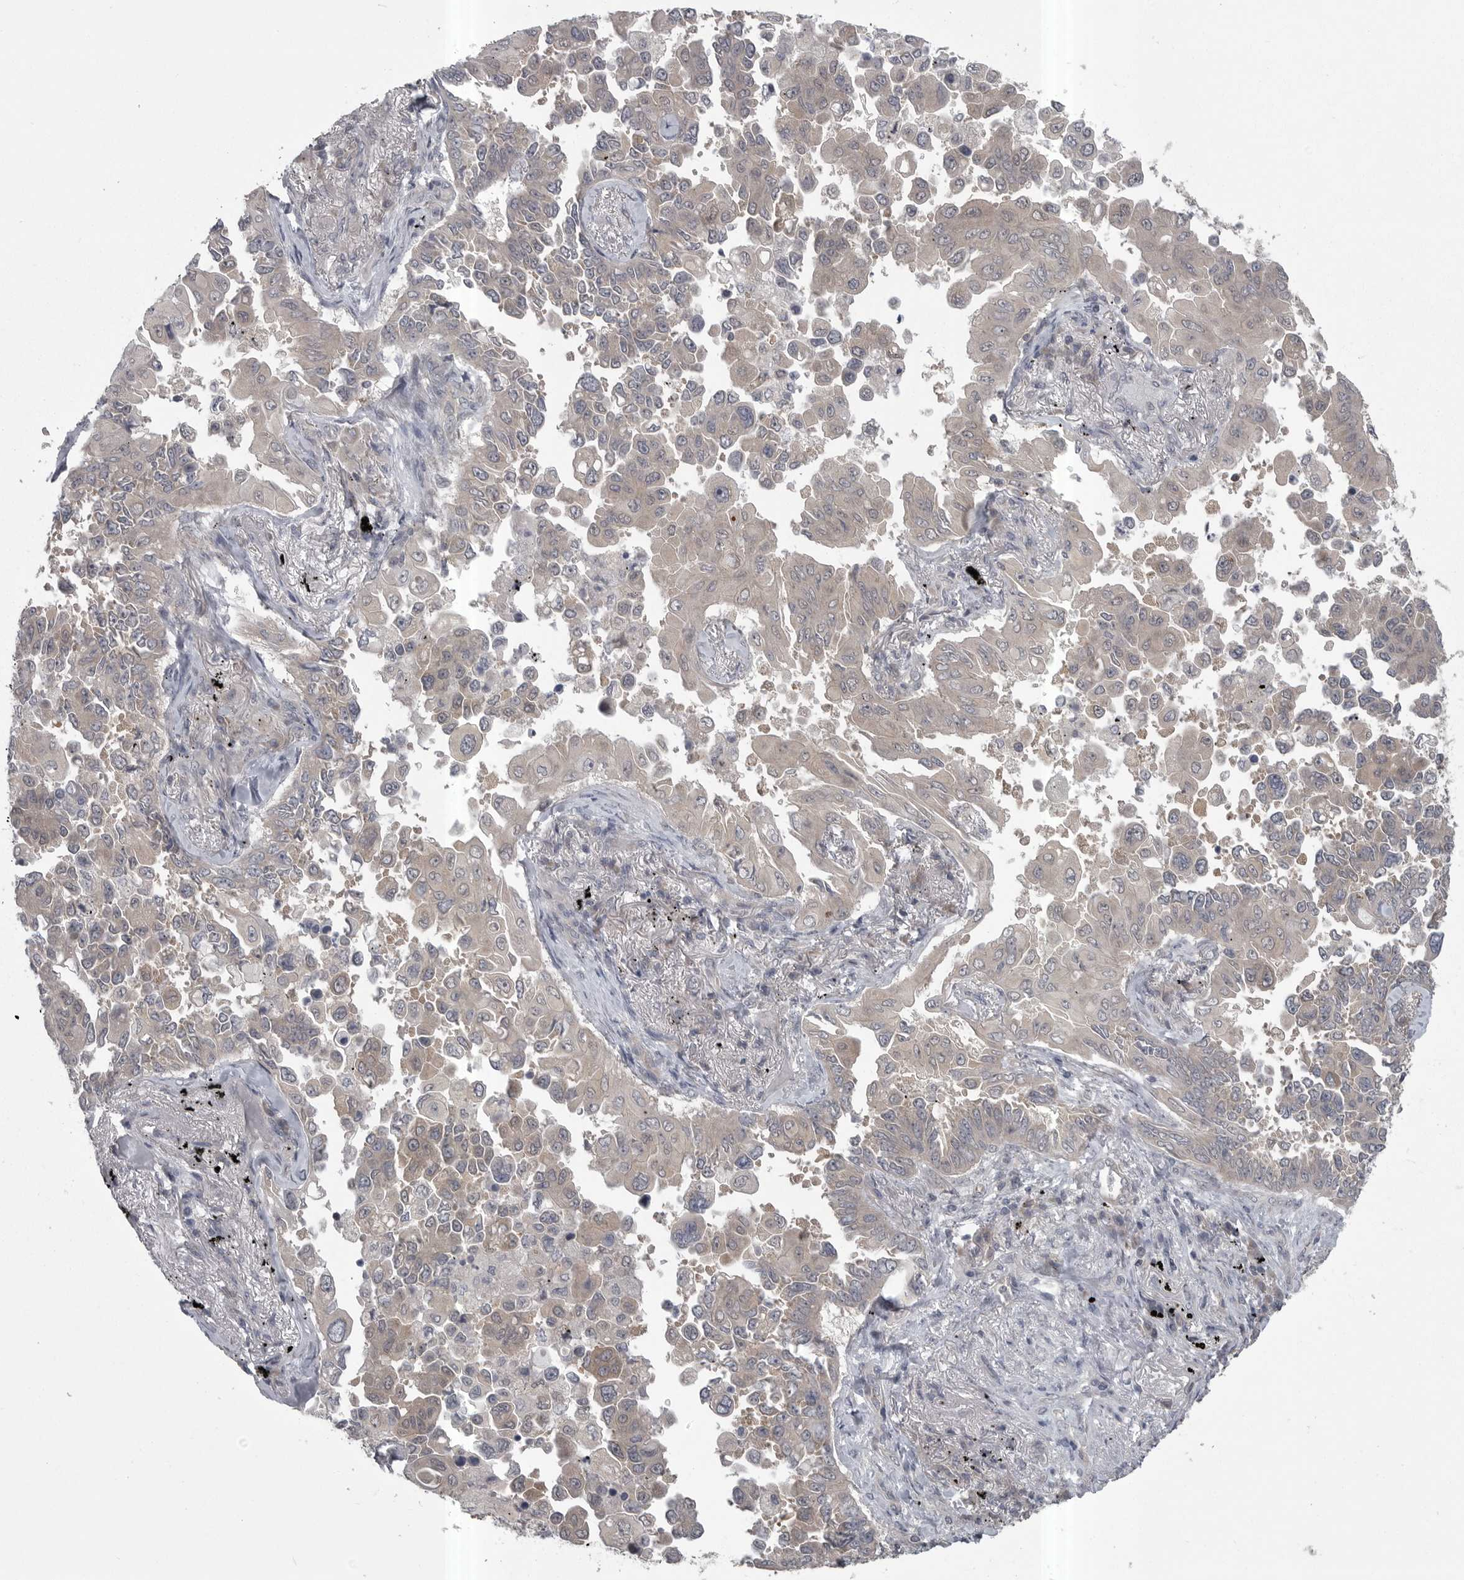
{"staining": {"intensity": "weak", "quantity": "25%-75%", "location": "cytoplasmic/membranous"}, "tissue": "lung cancer", "cell_type": "Tumor cells", "image_type": "cancer", "snomed": [{"axis": "morphology", "description": "Adenocarcinoma, NOS"}, {"axis": "topography", "description": "Lung"}], "caption": "Lung cancer stained with DAB immunohistochemistry (IHC) shows low levels of weak cytoplasmic/membranous positivity in approximately 25%-75% of tumor cells.", "gene": "PHF13", "patient": {"sex": "female", "age": 67}}